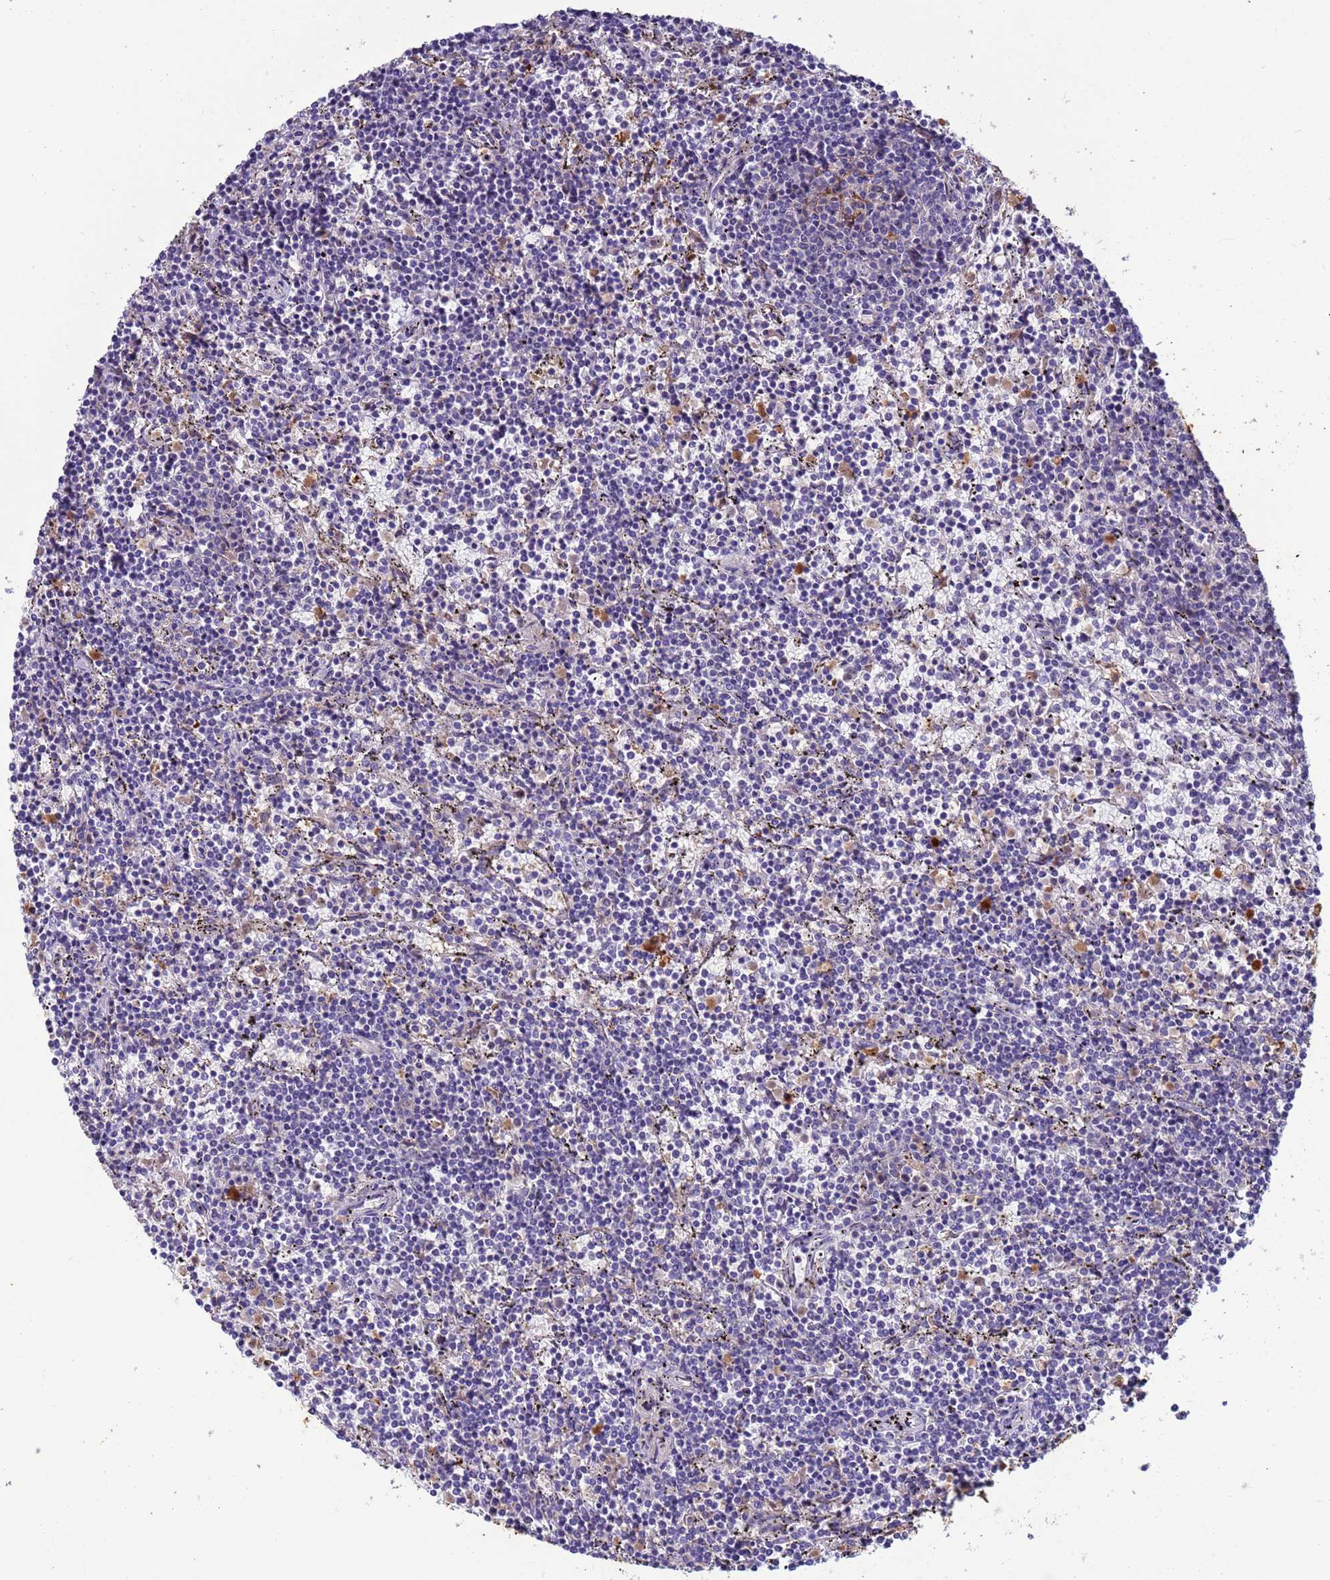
{"staining": {"intensity": "negative", "quantity": "none", "location": "none"}, "tissue": "lymphoma", "cell_type": "Tumor cells", "image_type": "cancer", "snomed": [{"axis": "morphology", "description": "Malignant lymphoma, non-Hodgkin's type, Low grade"}, {"axis": "topography", "description": "Spleen"}], "caption": "Immunohistochemistry (IHC) histopathology image of neoplastic tissue: lymphoma stained with DAB shows no significant protein expression in tumor cells.", "gene": "PAQR7", "patient": {"sex": "female", "age": 50}}